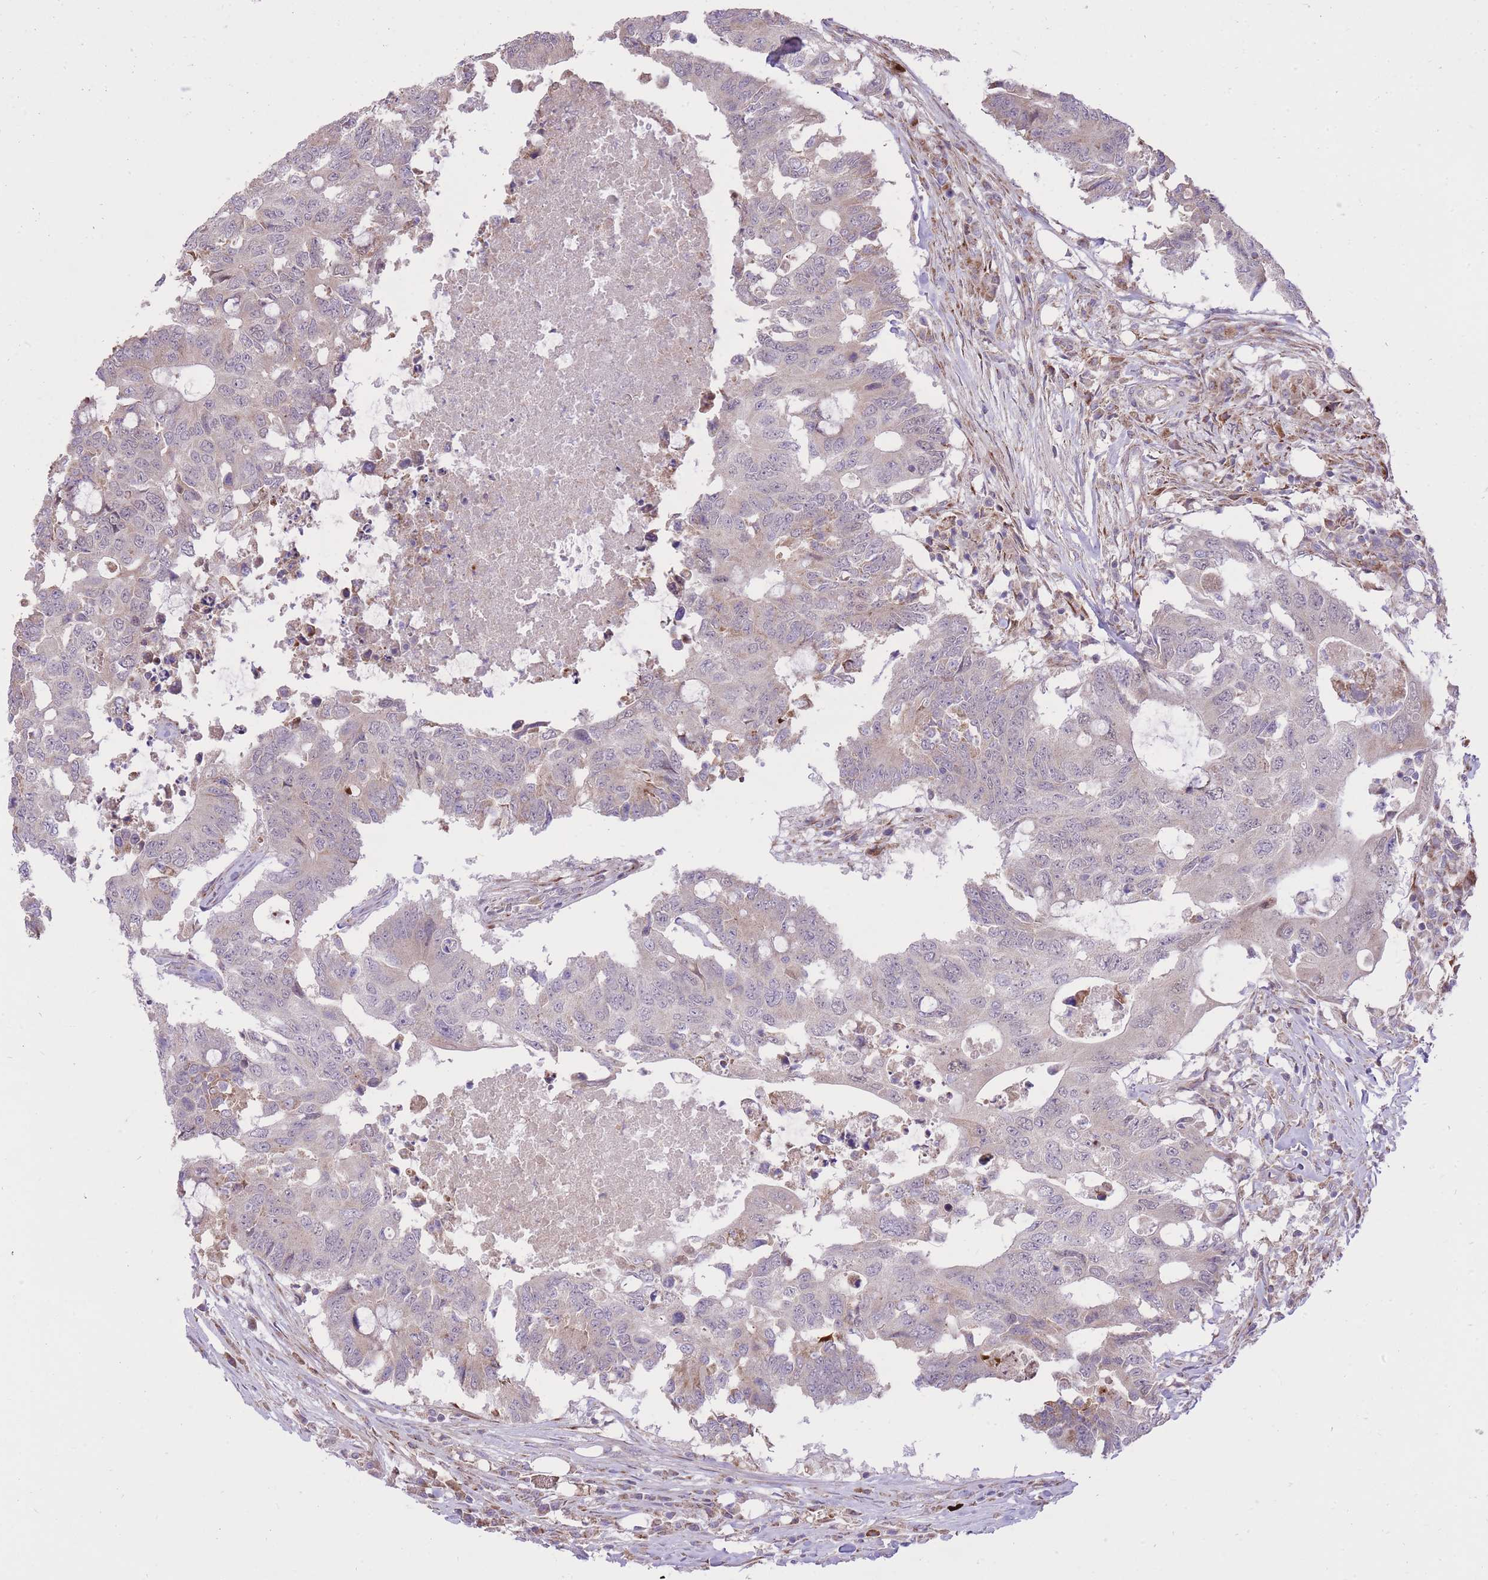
{"staining": {"intensity": "weak", "quantity": "<25%", "location": "cytoplasmic/membranous"}, "tissue": "colorectal cancer", "cell_type": "Tumor cells", "image_type": "cancer", "snomed": [{"axis": "morphology", "description": "Adenocarcinoma, NOS"}, {"axis": "topography", "description": "Colon"}], "caption": "IHC image of colorectal cancer stained for a protein (brown), which displays no staining in tumor cells. (DAB (3,3'-diaminobenzidine) immunohistochemistry (IHC) with hematoxylin counter stain).", "gene": "SLC4A4", "patient": {"sex": "male", "age": 71}}